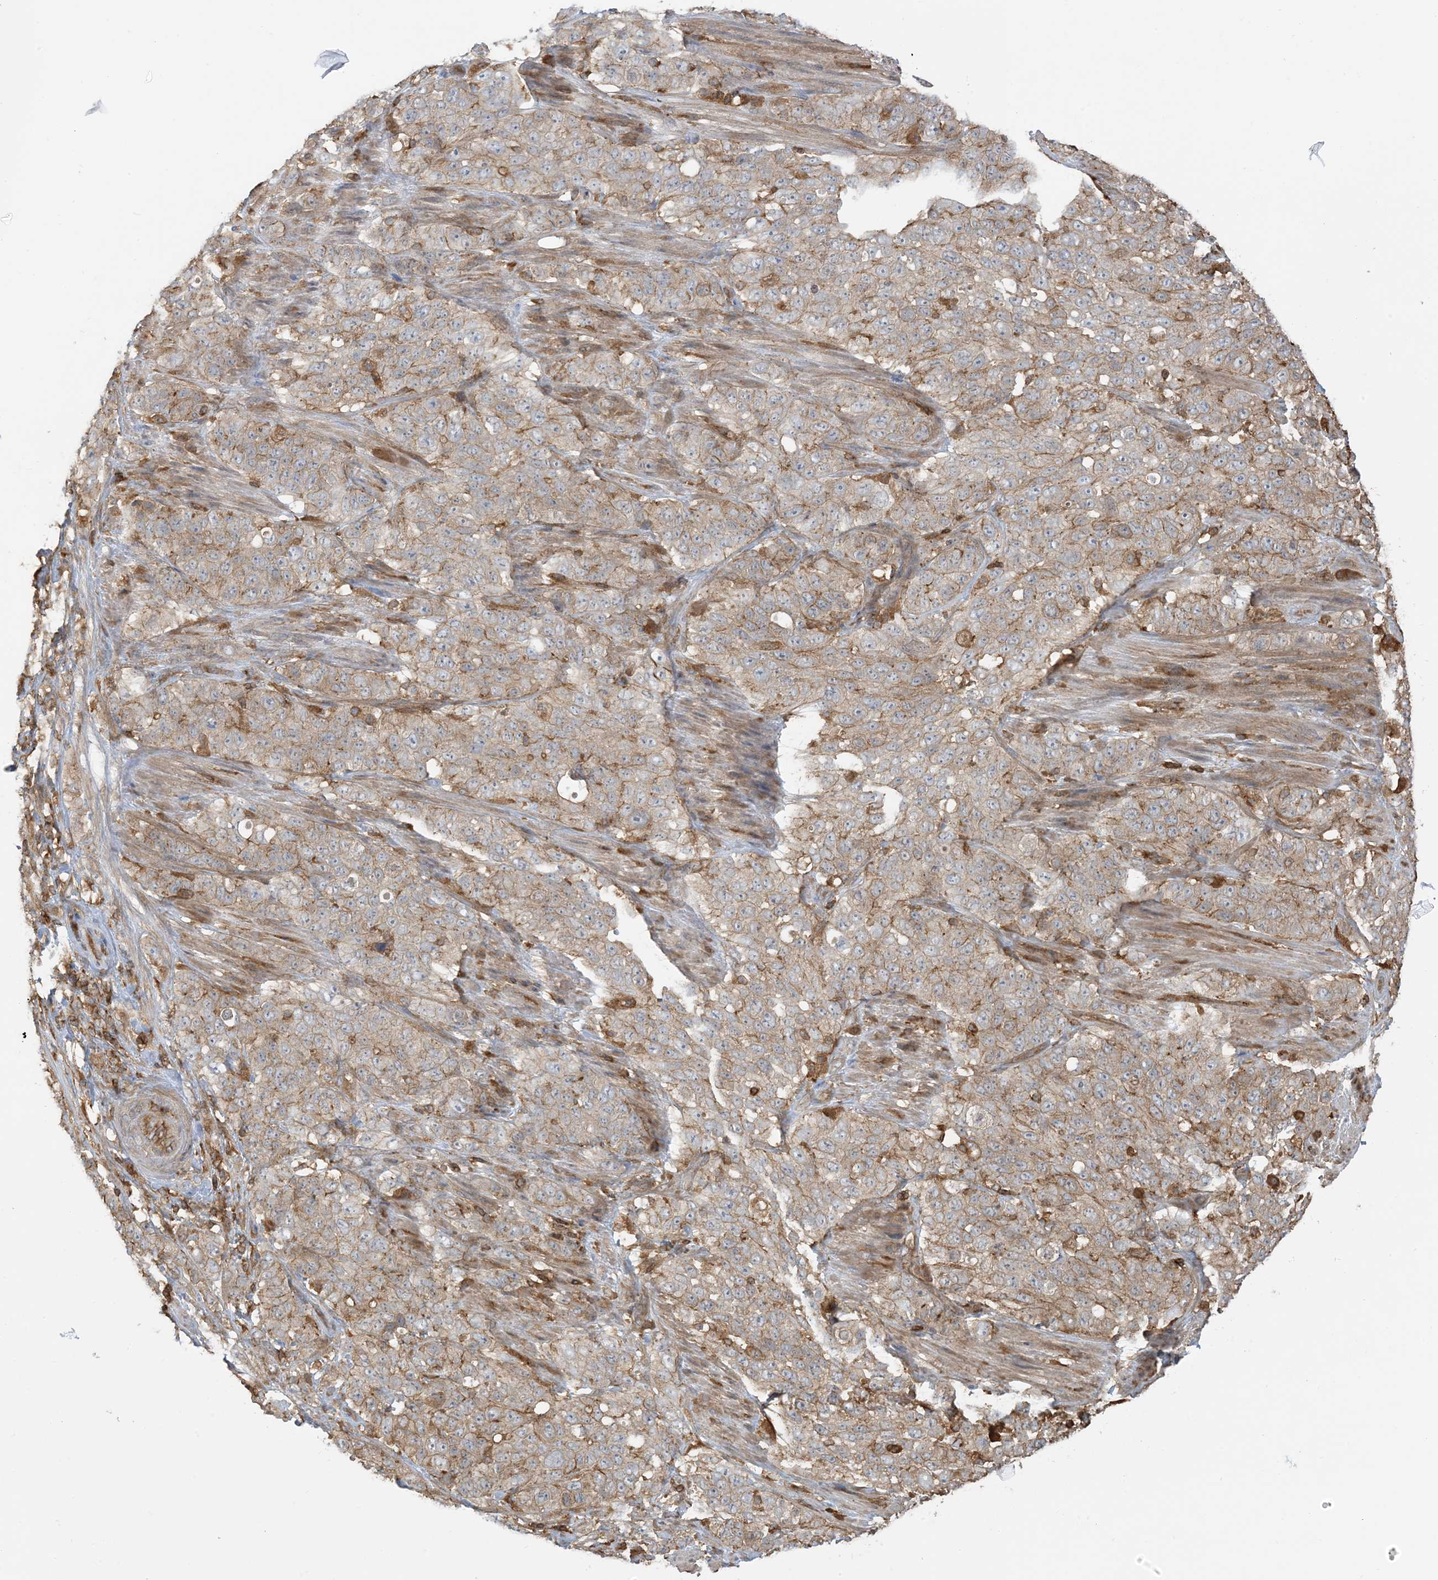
{"staining": {"intensity": "moderate", "quantity": "25%-75%", "location": "cytoplasmic/membranous"}, "tissue": "stomach cancer", "cell_type": "Tumor cells", "image_type": "cancer", "snomed": [{"axis": "morphology", "description": "Adenocarcinoma, NOS"}, {"axis": "topography", "description": "Stomach"}], "caption": "Human stomach cancer stained with a protein marker exhibits moderate staining in tumor cells.", "gene": "CAPZB", "patient": {"sex": "male", "age": 48}}